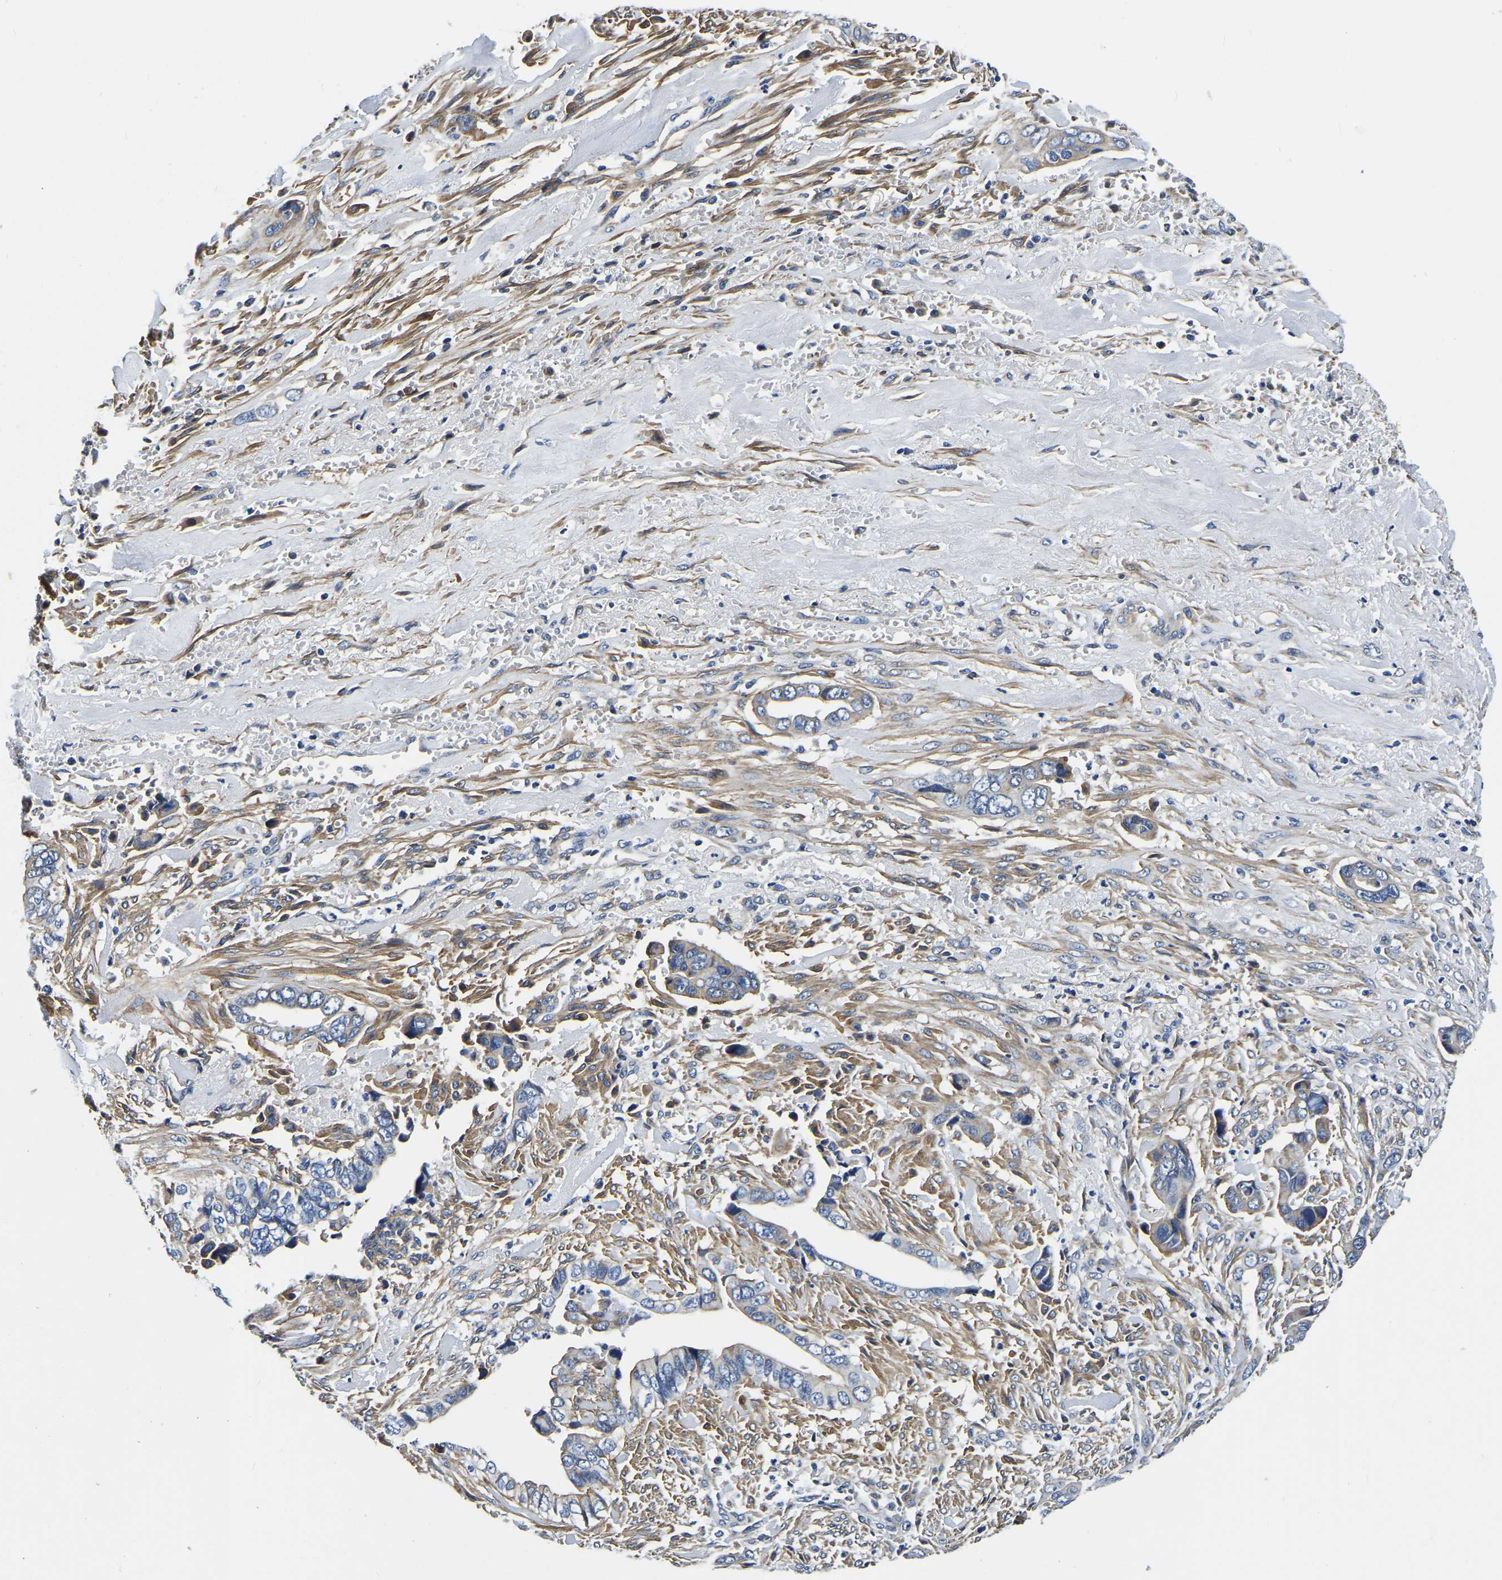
{"staining": {"intensity": "weak", "quantity": "<25%", "location": "cytoplasmic/membranous"}, "tissue": "liver cancer", "cell_type": "Tumor cells", "image_type": "cancer", "snomed": [{"axis": "morphology", "description": "Cholangiocarcinoma"}, {"axis": "topography", "description": "Liver"}], "caption": "Tumor cells show no significant protein staining in cholangiocarcinoma (liver).", "gene": "KCTD17", "patient": {"sex": "female", "age": 79}}